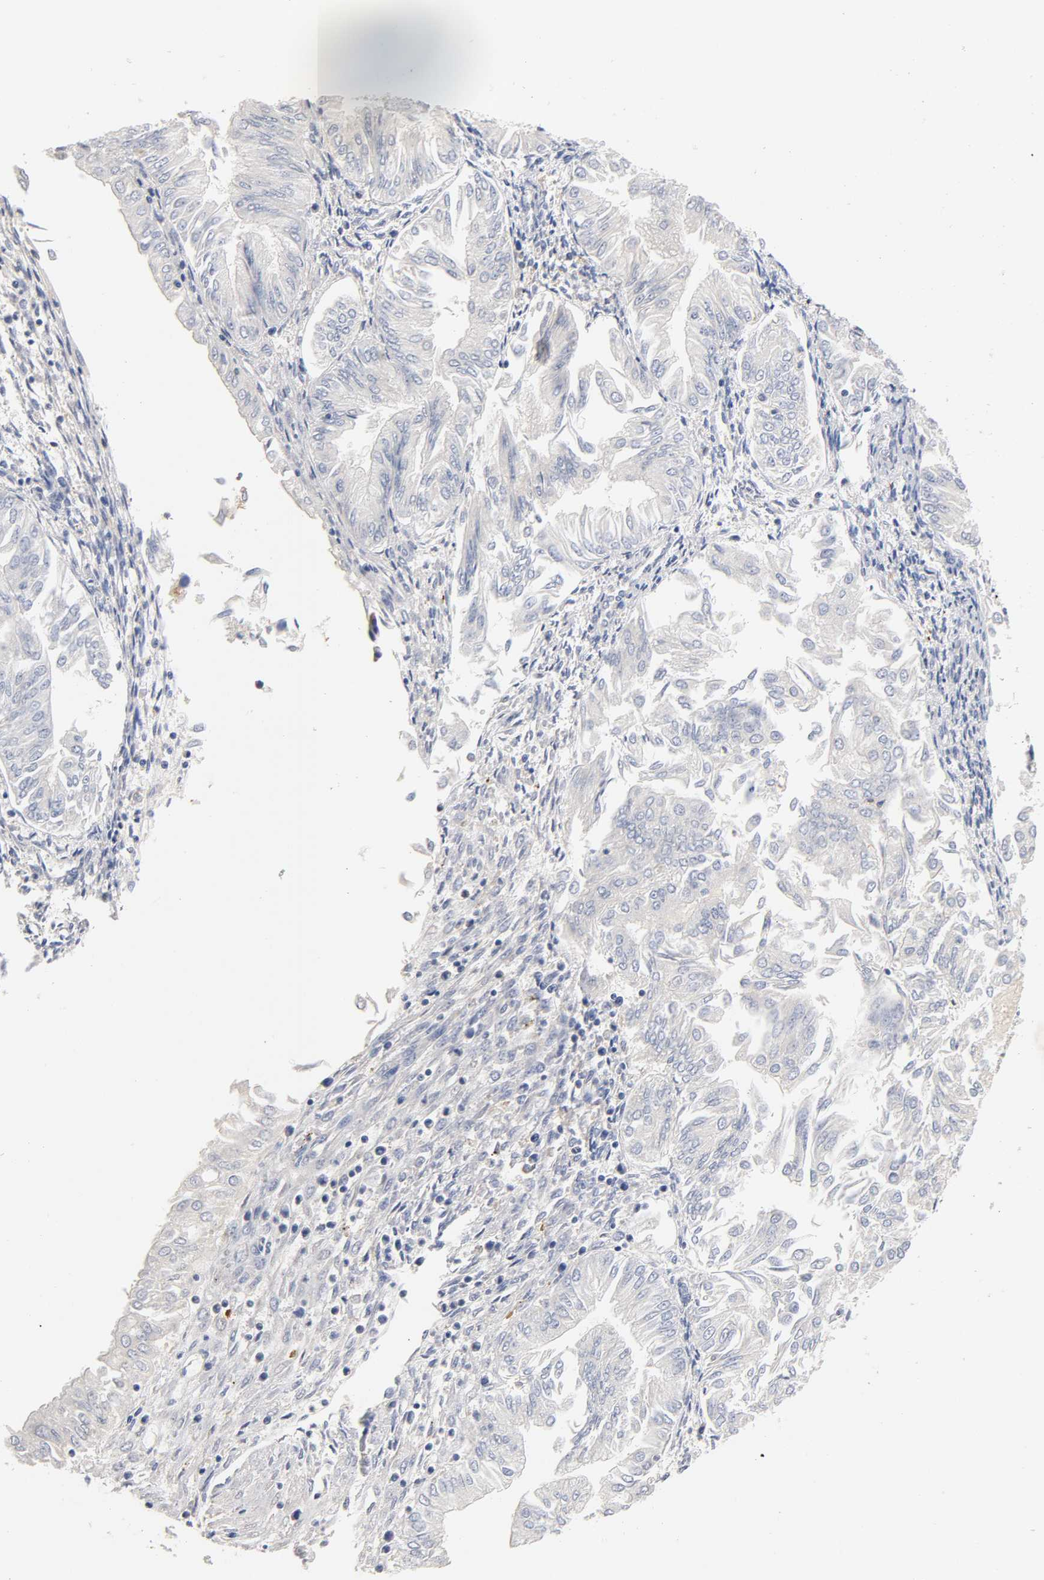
{"staining": {"intensity": "negative", "quantity": "none", "location": "none"}, "tissue": "endometrial cancer", "cell_type": "Tumor cells", "image_type": "cancer", "snomed": [{"axis": "morphology", "description": "Adenocarcinoma, NOS"}, {"axis": "topography", "description": "Endometrium"}], "caption": "Immunohistochemistry histopathology image of neoplastic tissue: endometrial adenocarcinoma stained with DAB (3,3'-diaminobenzidine) reveals no significant protein staining in tumor cells.", "gene": "SEMA5A", "patient": {"sex": "female", "age": 53}}